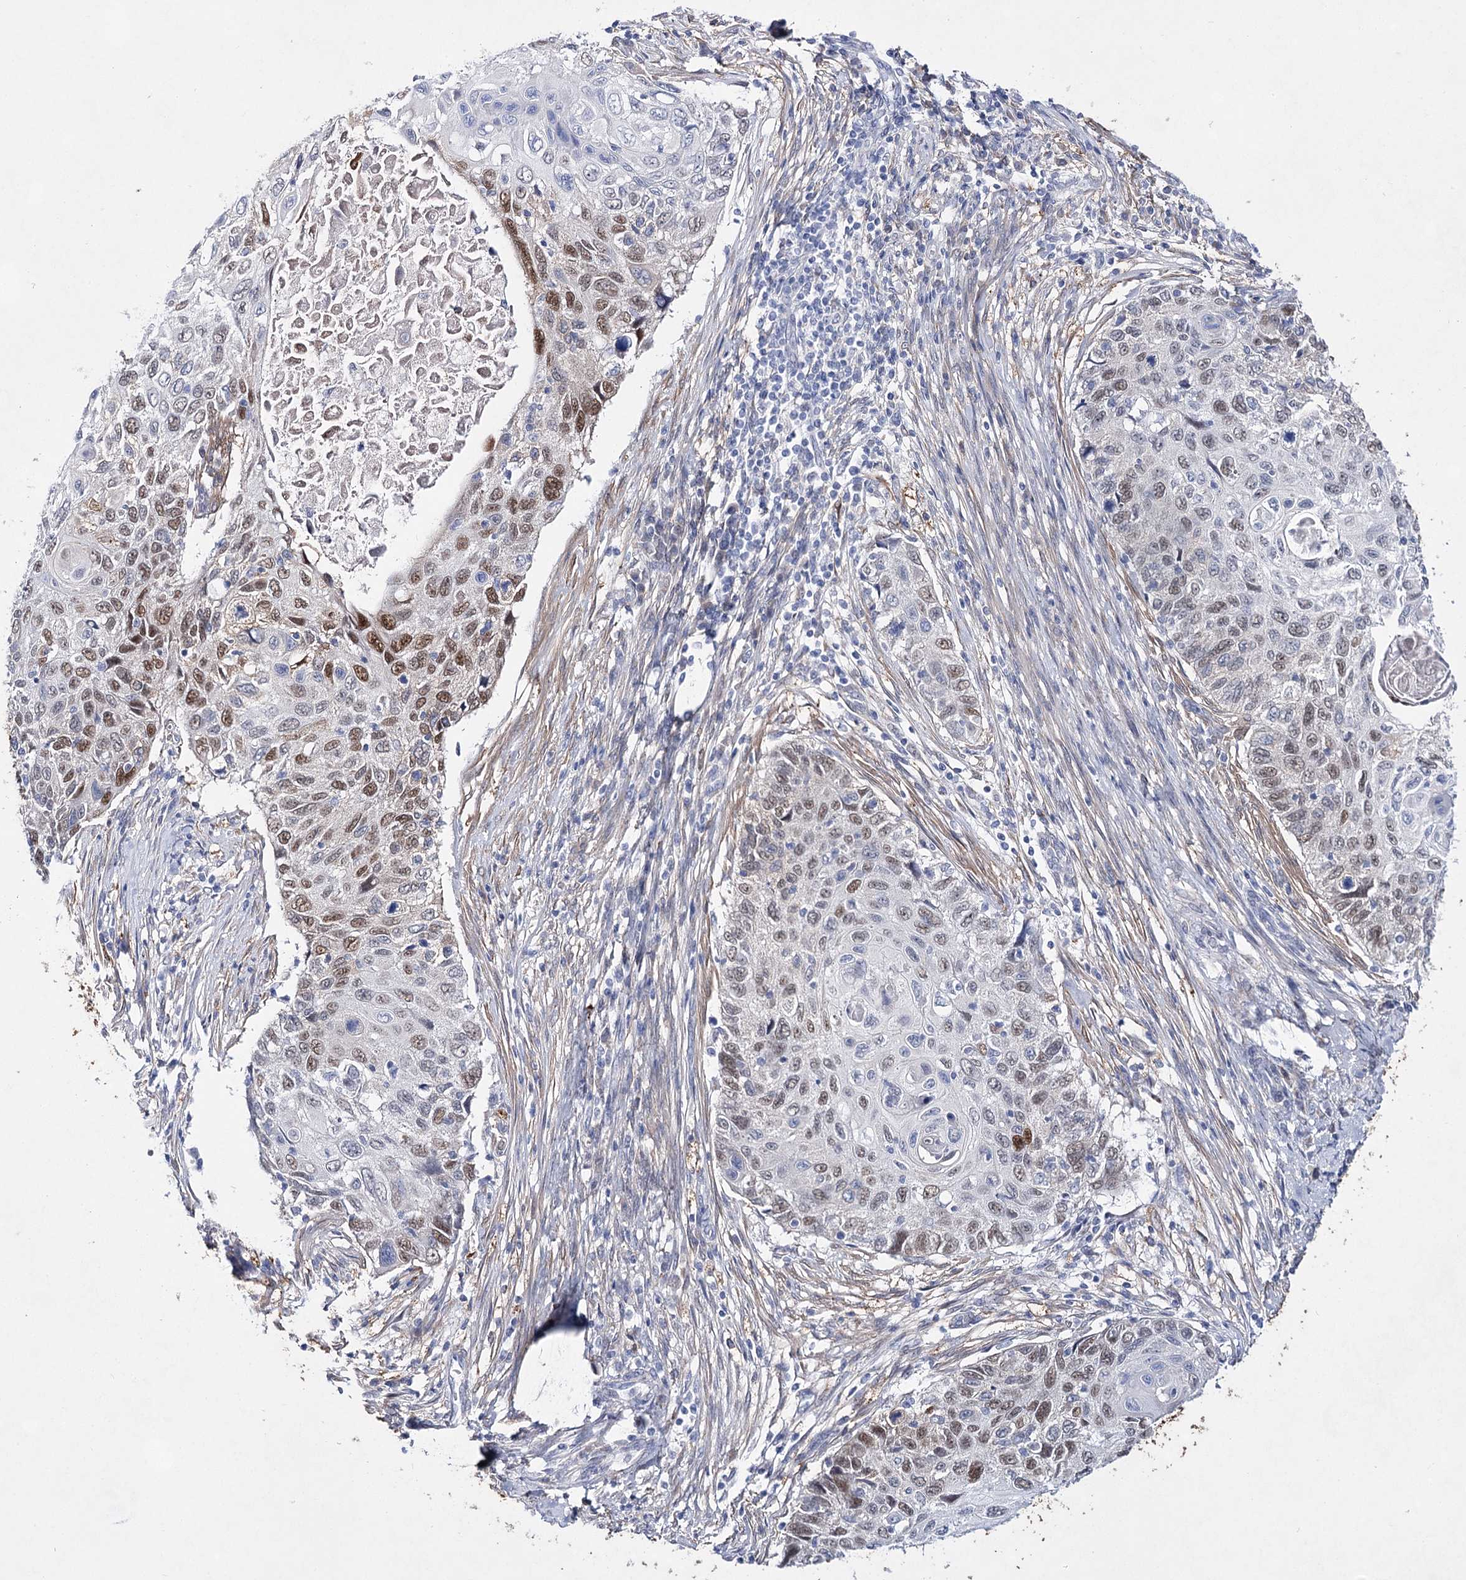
{"staining": {"intensity": "moderate", "quantity": "25%-75%", "location": "nuclear"}, "tissue": "cervical cancer", "cell_type": "Tumor cells", "image_type": "cancer", "snomed": [{"axis": "morphology", "description": "Squamous cell carcinoma, NOS"}, {"axis": "topography", "description": "Cervix"}], "caption": "Cervical cancer stained for a protein (brown) demonstrates moderate nuclear positive positivity in approximately 25%-75% of tumor cells.", "gene": "UGDH", "patient": {"sex": "female", "age": 70}}